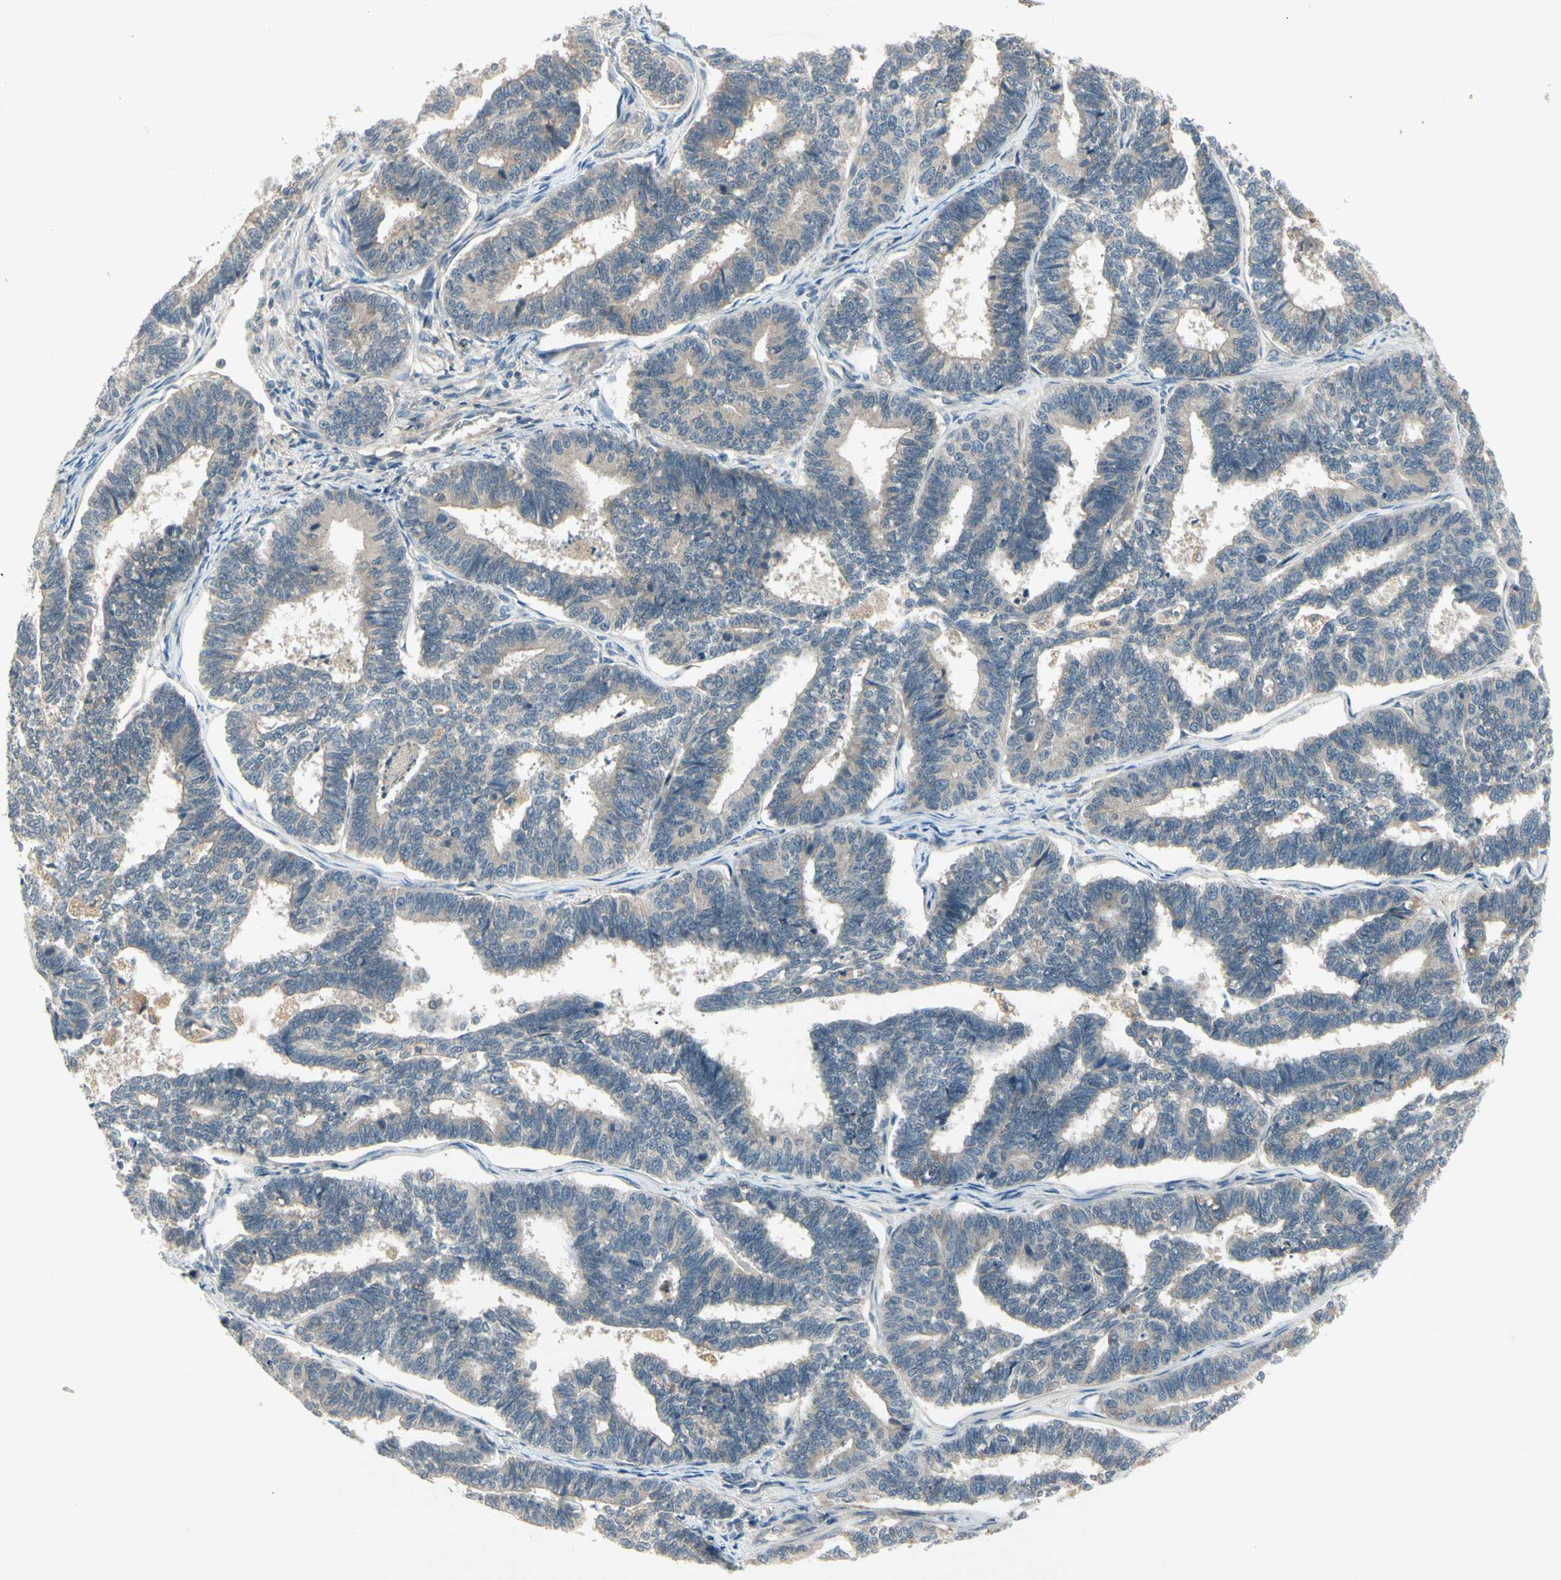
{"staining": {"intensity": "weak", "quantity": "25%-75%", "location": "cytoplasmic/membranous"}, "tissue": "endometrial cancer", "cell_type": "Tumor cells", "image_type": "cancer", "snomed": [{"axis": "morphology", "description": "Adenocarcinoma, NOS"}, {"axis": "topography", "description": "Endometrium"}], "caption": "Endometrial cancer stained with immunohistochemistry (IHC) shows weak cytoplasmic/membranous positivity in about 25%-75% of tumor cells. The protein of interest is stained brown, and the nuclei are stained in blue (DAB IHC with brightfield microscopy, high magnification).", "gene": "CCL4", "patient": {"sex": "female", "age": 70}}